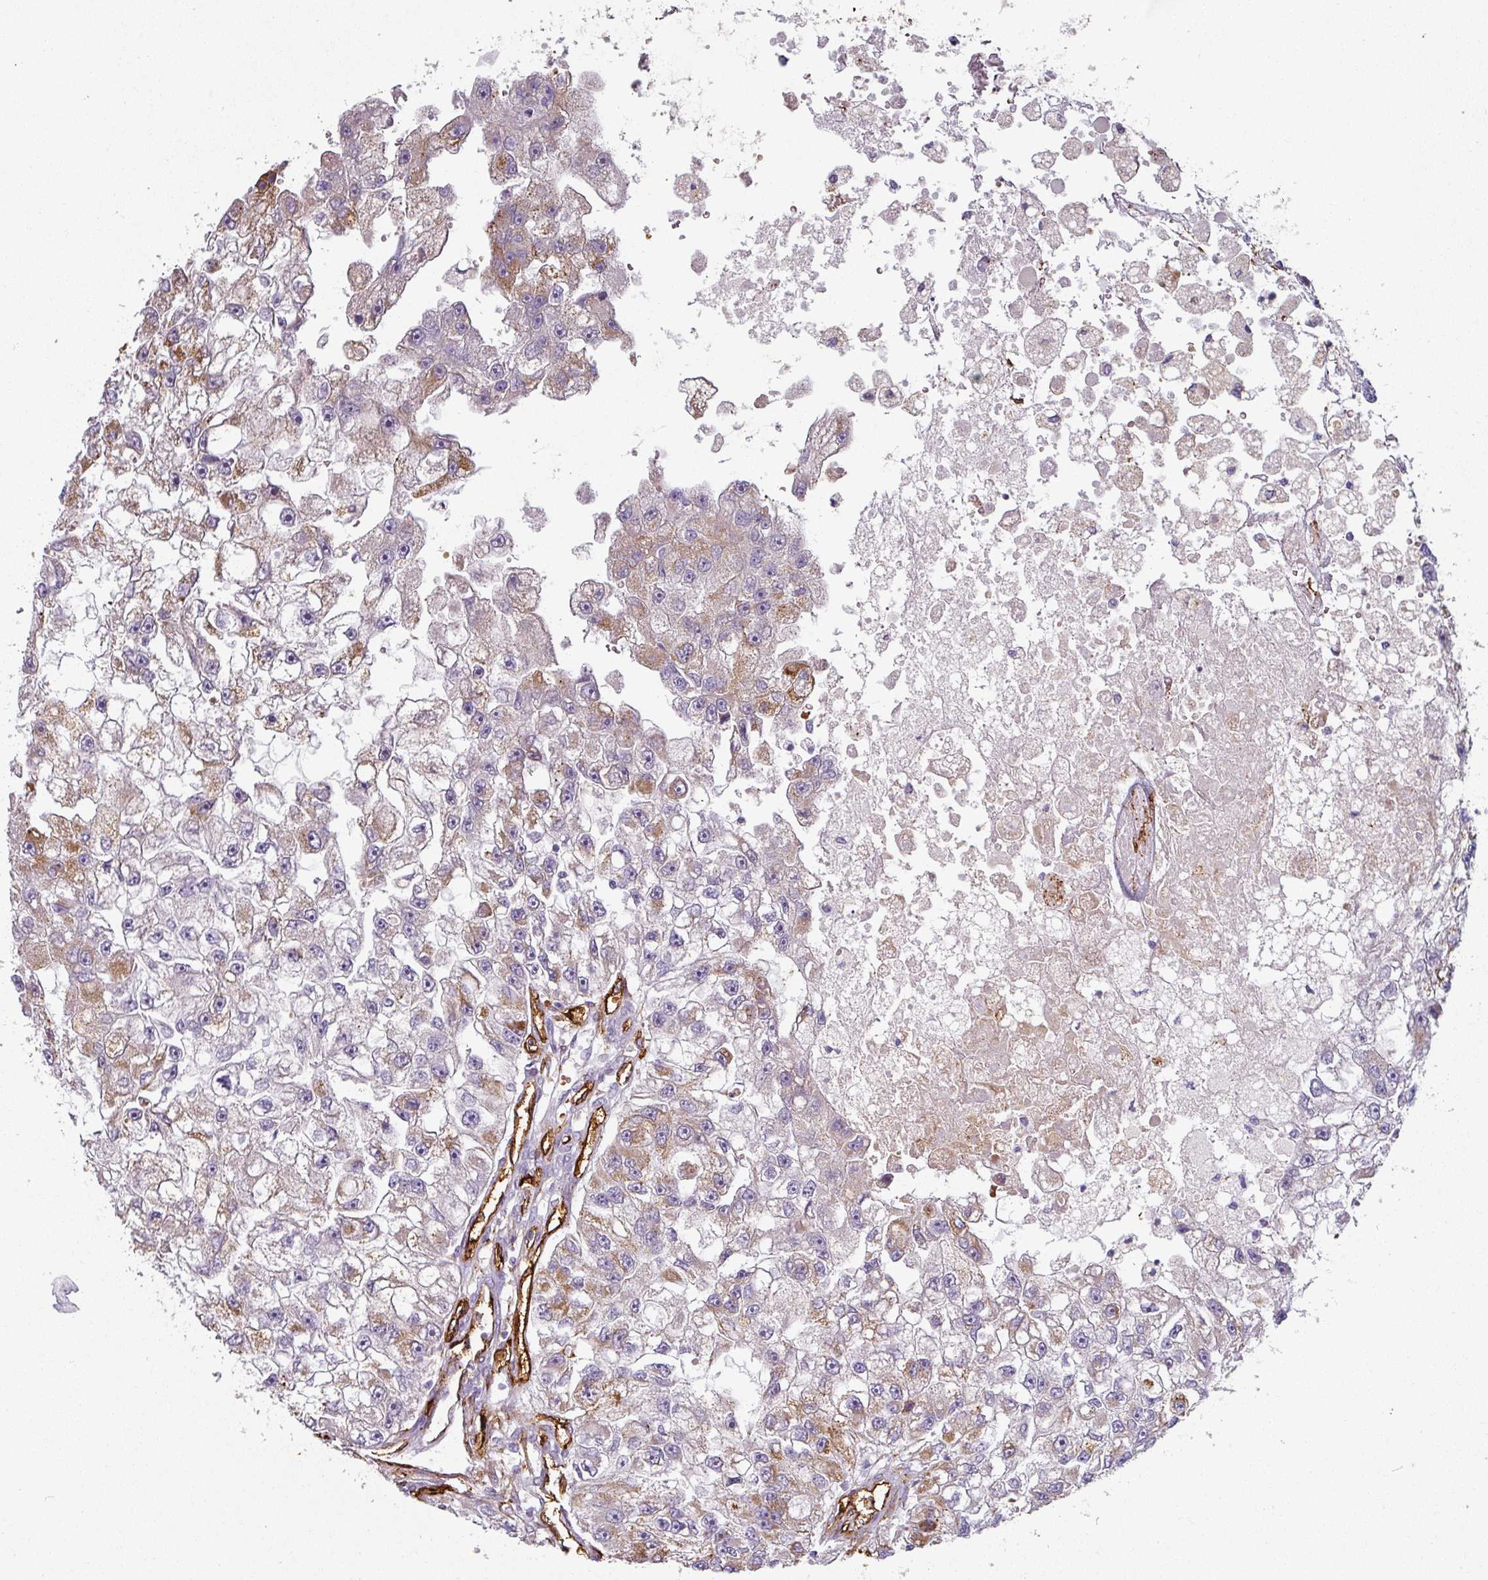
{"staining": {"intensity": "strong", "quantity": "25%-75%", "location": "cytoplasmic/membranous"}, "tissue": "renal cancer", "cell_type": "Tumor cells", "image_type": "cancer", "snomed": [{"axis": "morphology", "description": "Adenocarcinoma, NOS"}, {"axis": "topography", "description": "Kidney"}], "caption": "This micrograph demonstrates adenocarcinoma (renal) stained with IHC to label a protein in brown. The cytoplasmic/membranous of tumor cells show strong positivity for the protein. Nuclei are counter-stained blue.", "gene": "PRODH2", "patient": {"sex": "male", "age": 63}}